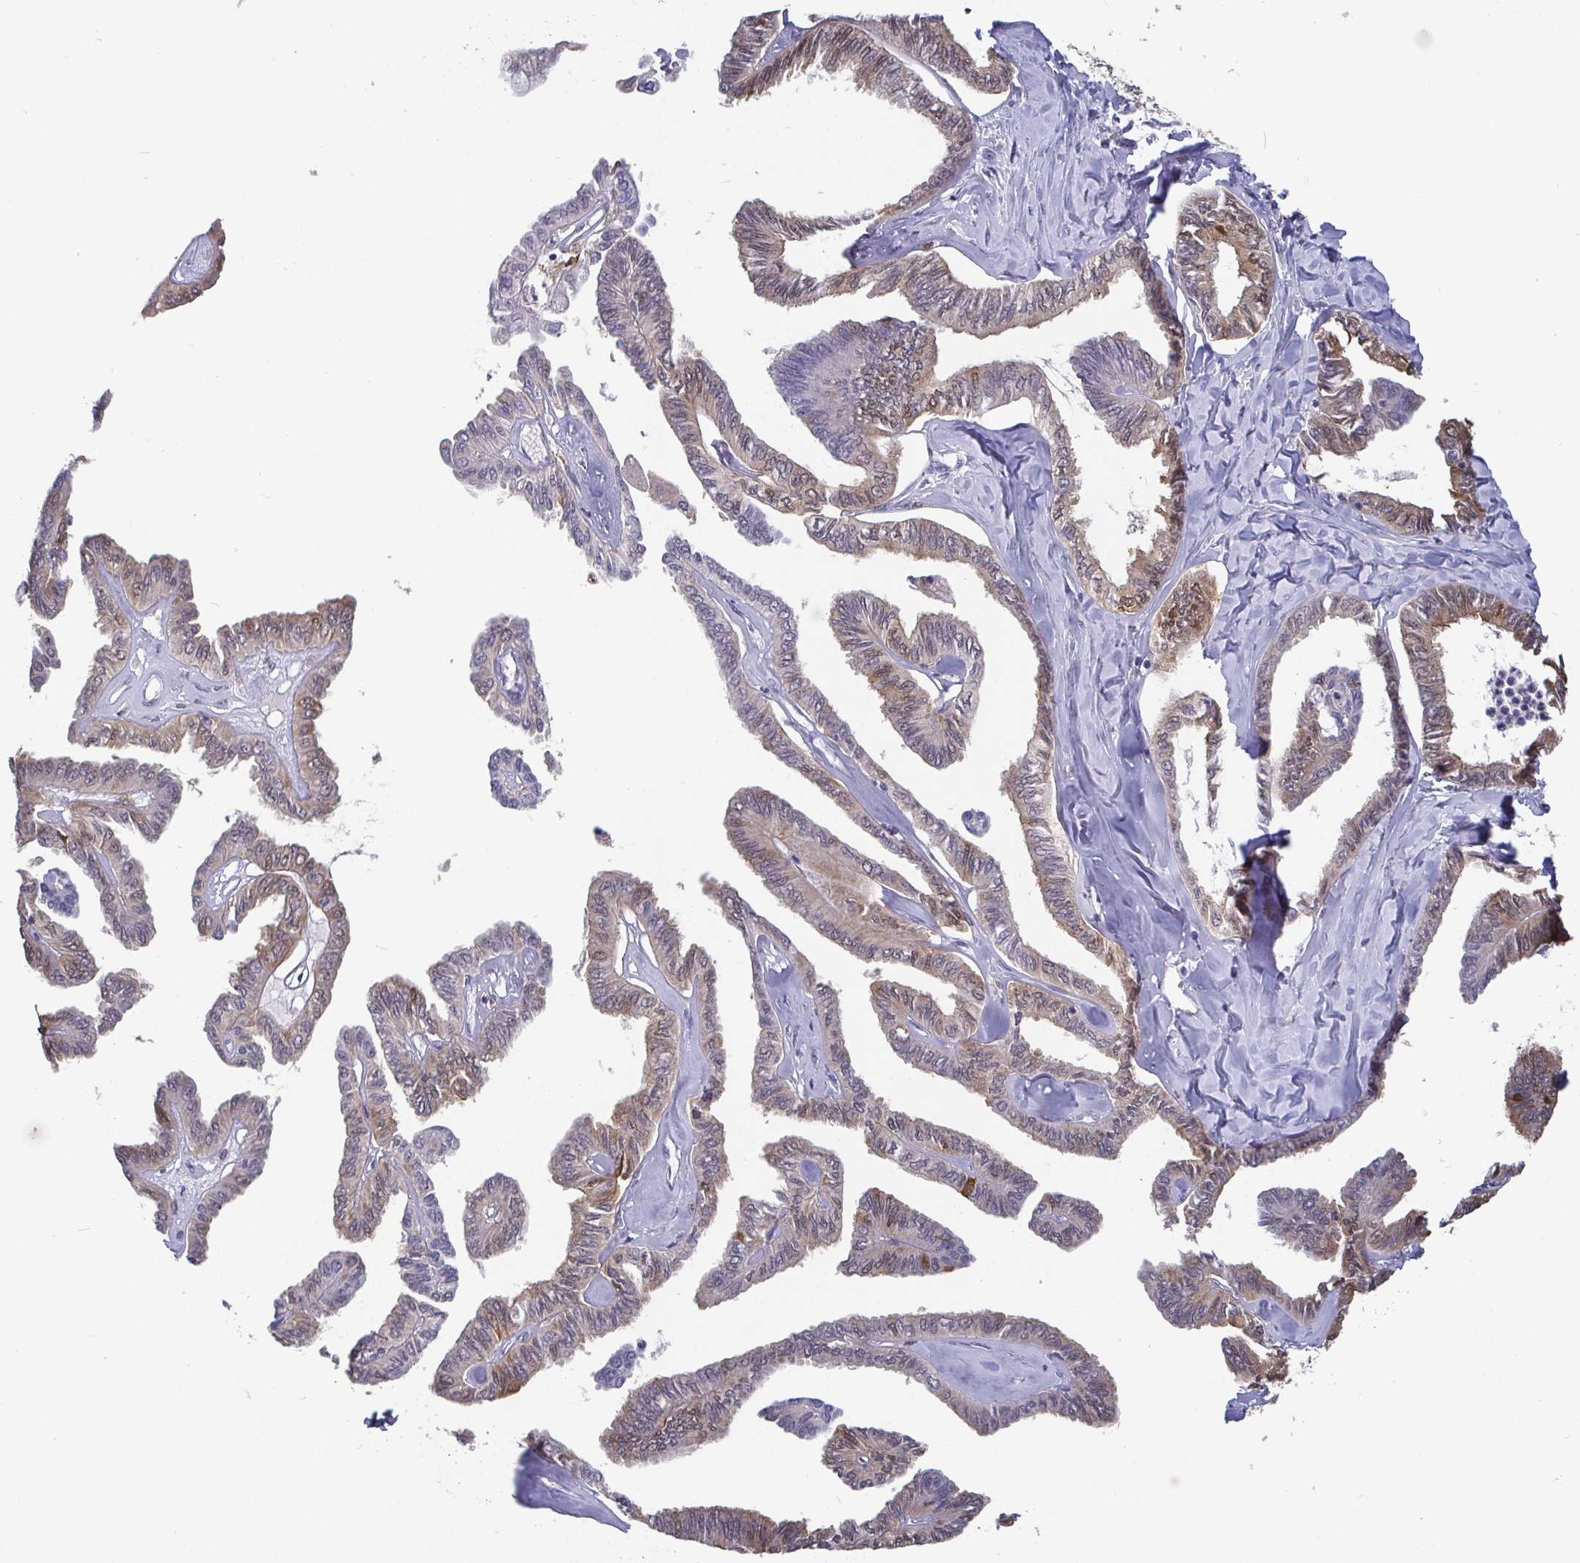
{"staining": {"intensity": "moderate", "quantity": "25%-75%", "location": "cytoplasmic/membranous,nuclear"}, "tissue": "ovarian cancer", "cell_type": "Tumor cells", "image_type": "cancer", "snomed": [{"axis": "morphology", "description": "Carcinoma, endometroid"}, {"axis": "topography", "description": "Ovary"}], "caption": "Ovarian endometroid carcinoma was stained to show a protein in brown. There is medium levels of moderate cytoplasmic/membranous and nuclear staining in approximately 25%-75% of tumor cells.", "gene": "IDH1", "patient": {"sex": "female", "age": 70}}